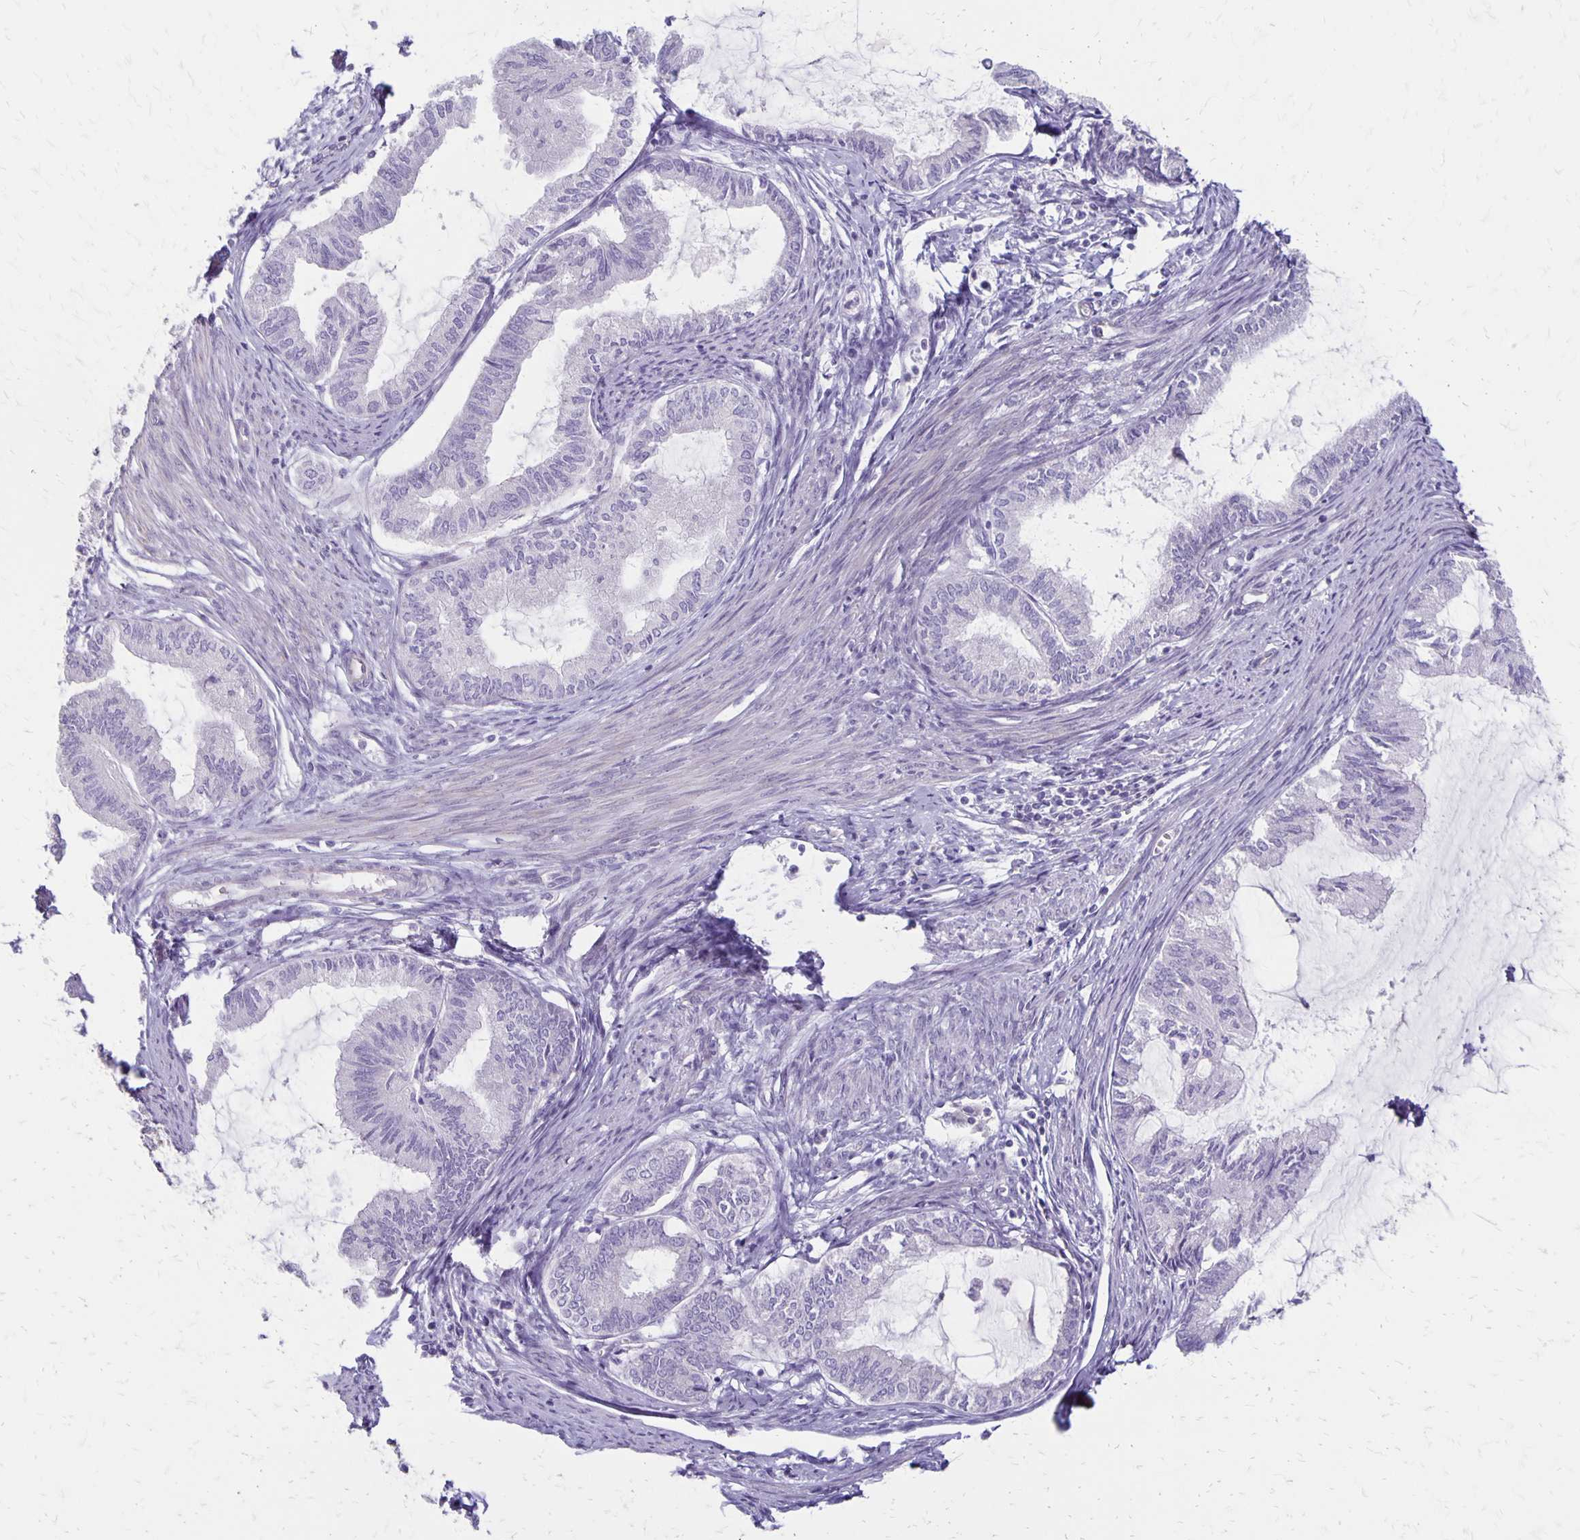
{"staining": {"intensity": "negative", "quantity": "none", "location": "none"}, "tissue": "endometrial cancer", "cell_type": "Tumor cells", "image_type": "cancer", "snomed": [{"axis": "morphology", "description": "Adenocarcinoma, NOS"}, {"axis": "topography", "description": "Endometrium"}], "caption": "Tumor cells show no significant protein positivity in adenocarcinoma (endometrial).", "gene": "HOMER1", "patient": {"sex": "female", "age": 86}}